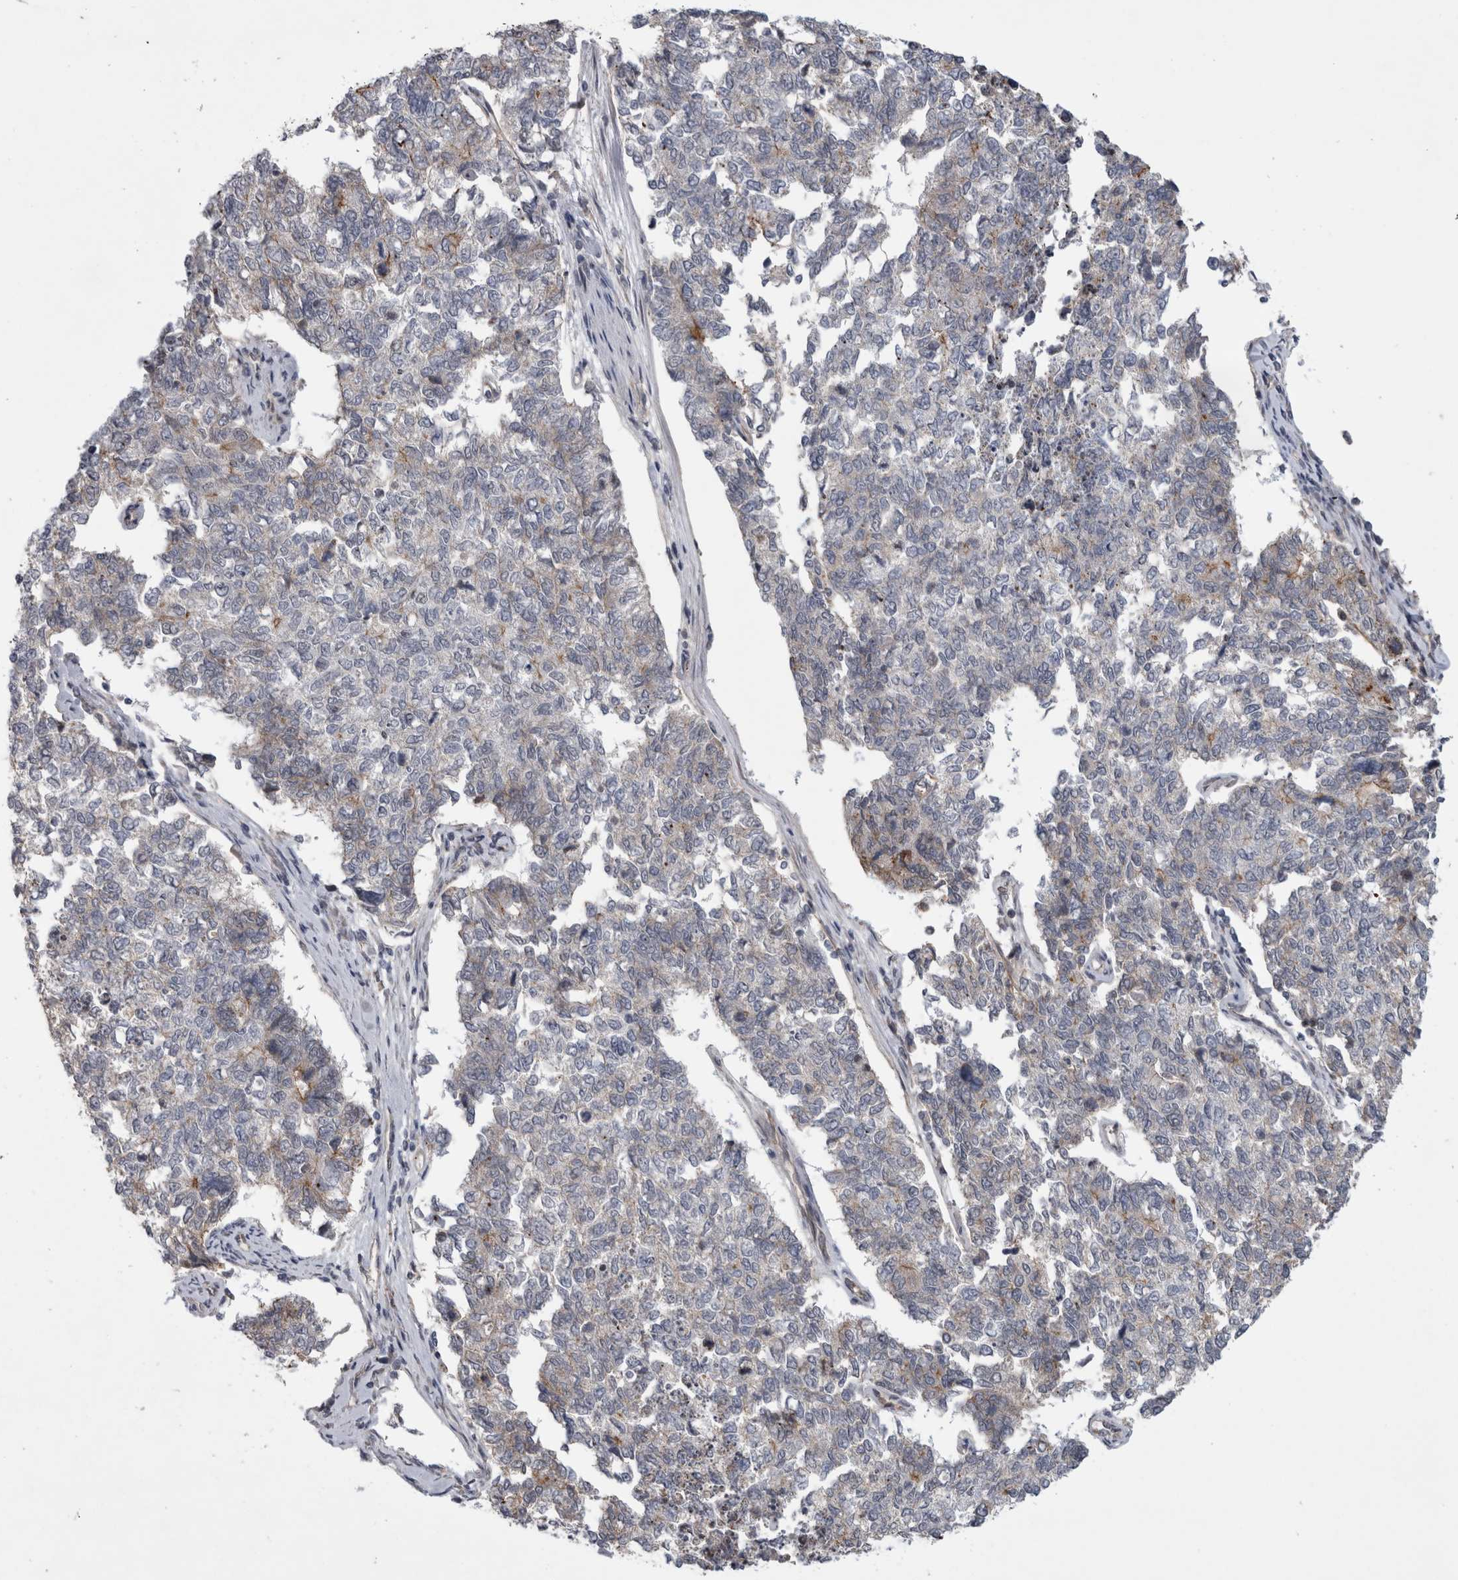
{"staining": {"intensity": "weak", "quantity": "<25%", "location": "cytoplasmic/membranous"}, "tissue": "cervical cancer", "cell_type": "Tumor cells", "image_type": "cancer", "snomed": [{"axis": "morphology", "description": "Squamous cell carcinoma, NOS"}, {"axis": "topography", "description": "Cervix"}], "caption": "The image reveals no significant expression in tumor cells of cervical squamous cell carcinoma.", "gene": "PARP11", "patient": {"sex": "female", "age": 63}}